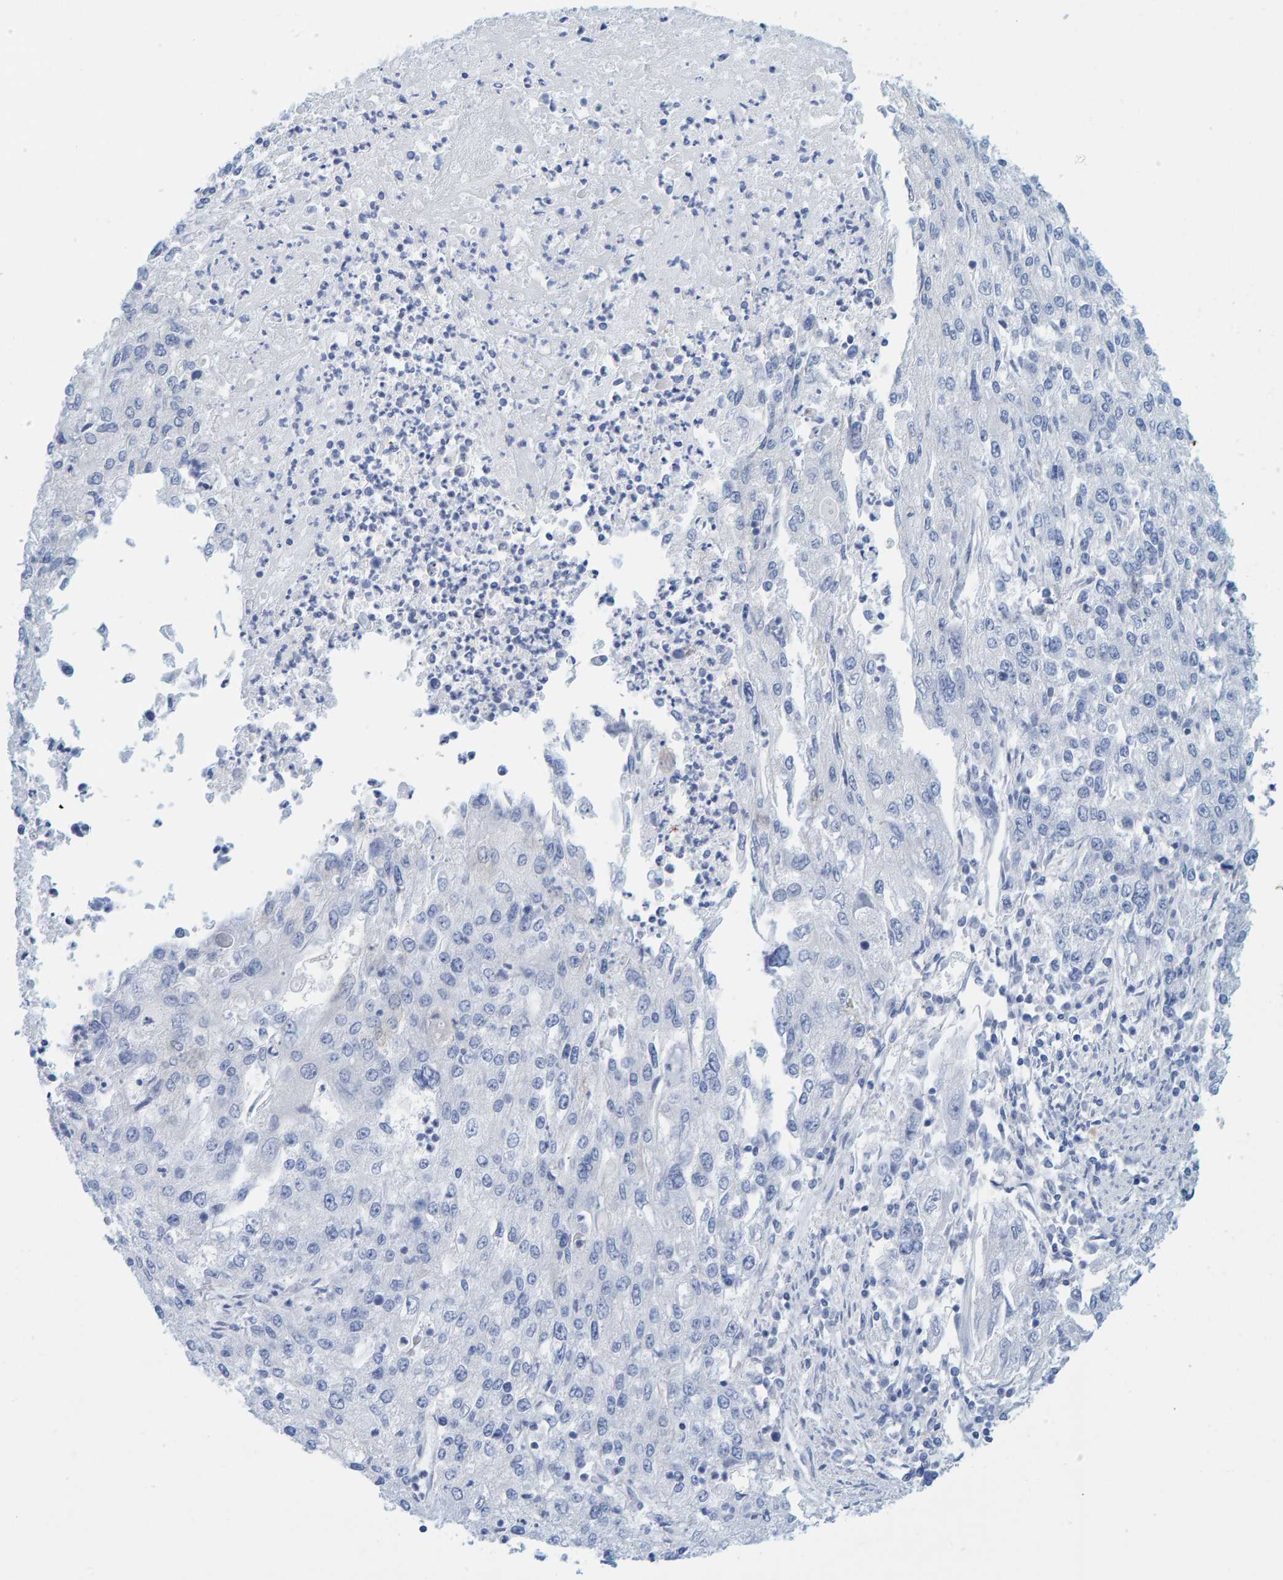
{"staining": {"intensity": "negative", "quantity": "none", "location": "none"}, "tissue": "endometrial cancer", "cell_type": "Tumor cells", "image_type": "cancer", "snomed": [{"axis": "morphology", "description": "Adenocarcinoma, NOS"}, {"axis": "topography", "description": "Endometrium"}], "caption": "Tumor cells are negative for protein expression in human adenocarcinoma (endometrial).", "gene": "KLHL11", "patient": {"sex": "female", "age": 49}}